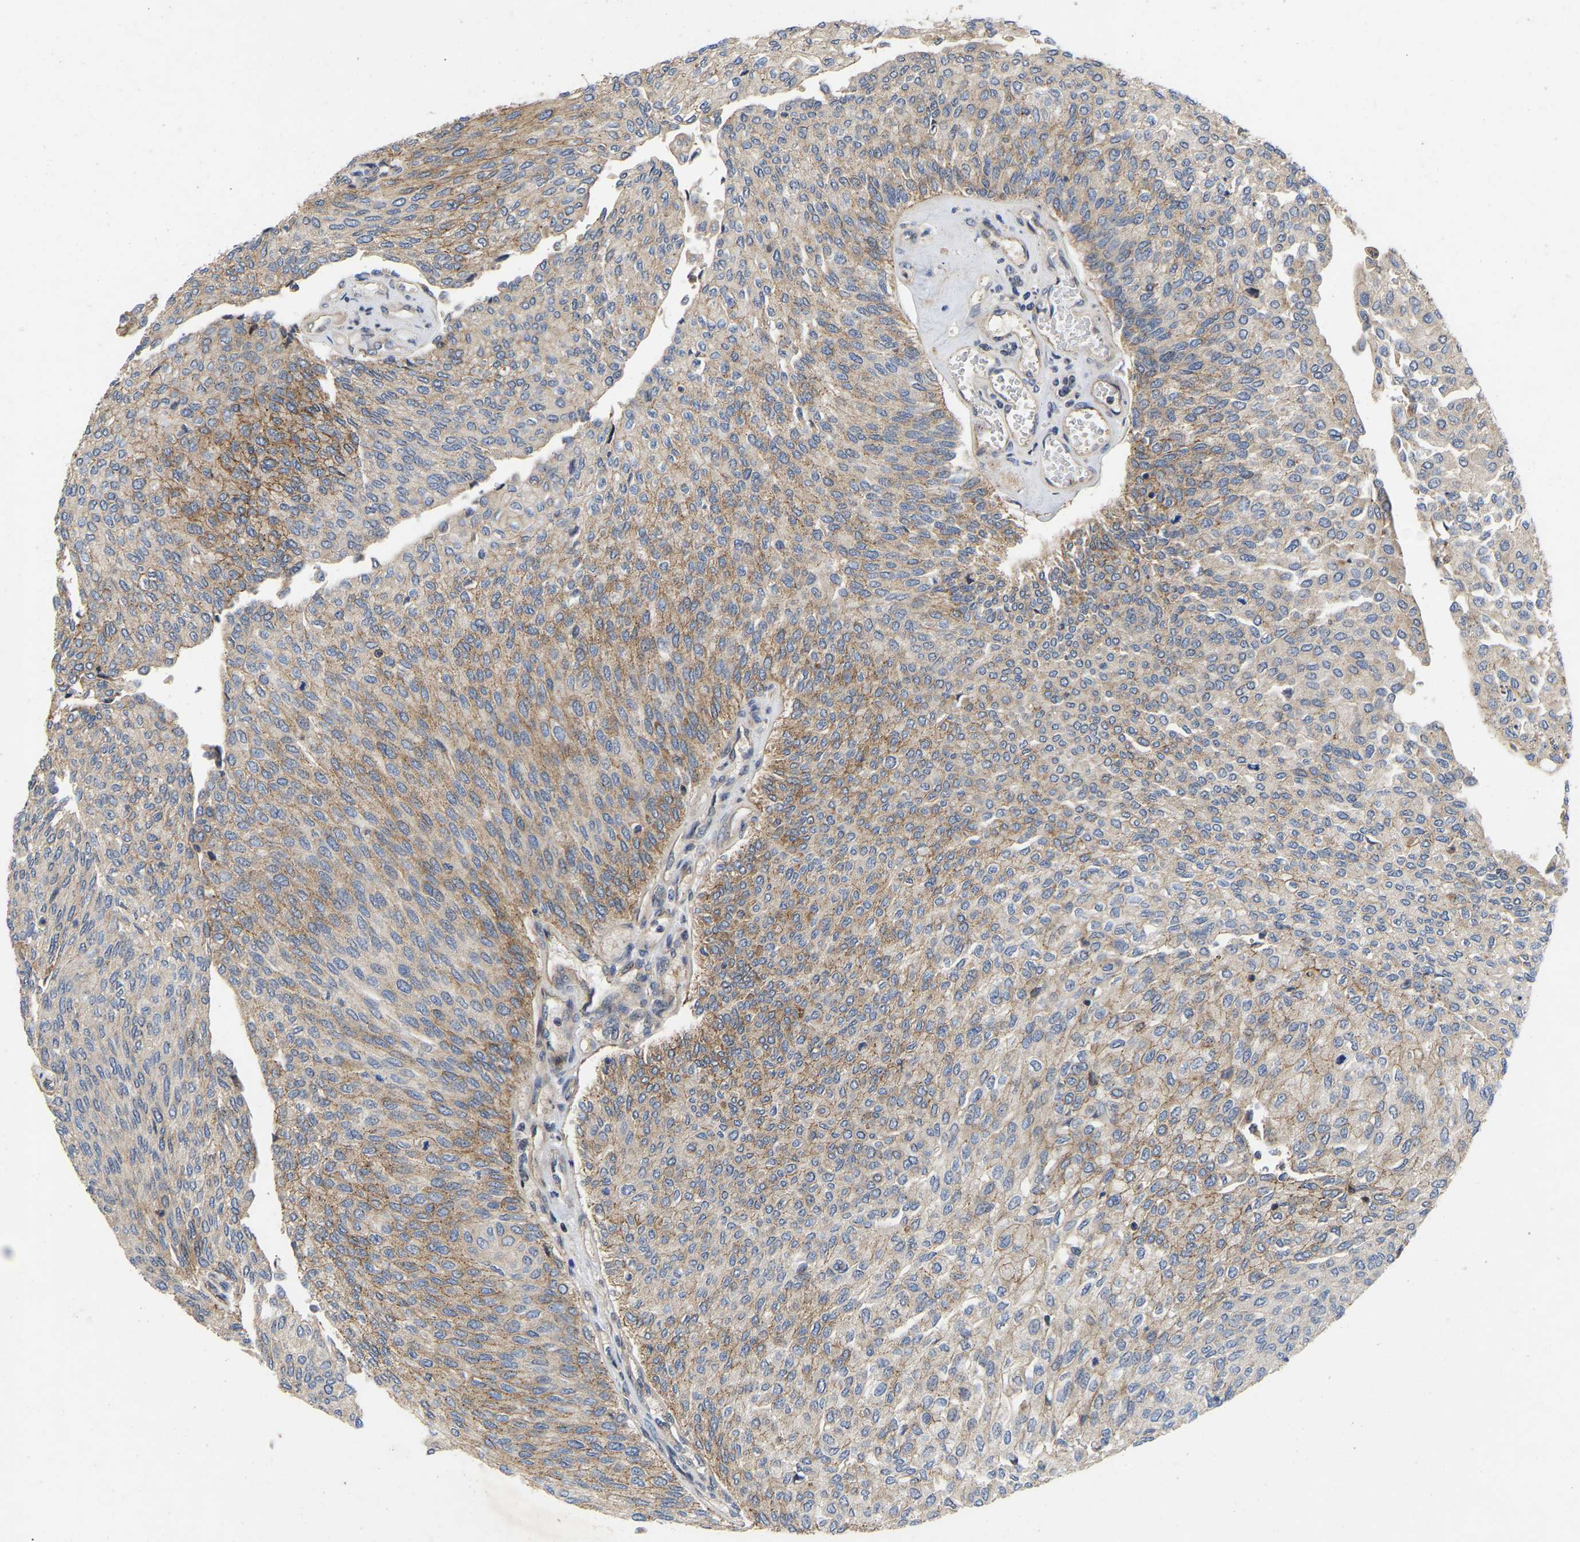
{"staining": {"intensity": "moderate", "quantity": "25%-75%", "location": "cytoplasmic/membranous"}, "tissue": "urothelial cancer", "cell_type": "Tumor cells", "image_type": "cancer", "snomed": [{"axis": "morphology", "description": "Urothelial carcinoma, Low grade"}, {"axis": "topography", "description": "Urinary bladder"}], "caption": "Brown immunohistochemical staining in low-grade urothelial carcinoma demonstrates moderate cytoplasmic/membranous positivity in approximately 25%-75% of tumor cells. (DAB (3,3'-diaminobenzidine) IHC, brown staining for protein, blue staining for nuclei).", "gene": "PRDM14", "patient": {"sex": "female", "age": 79}}